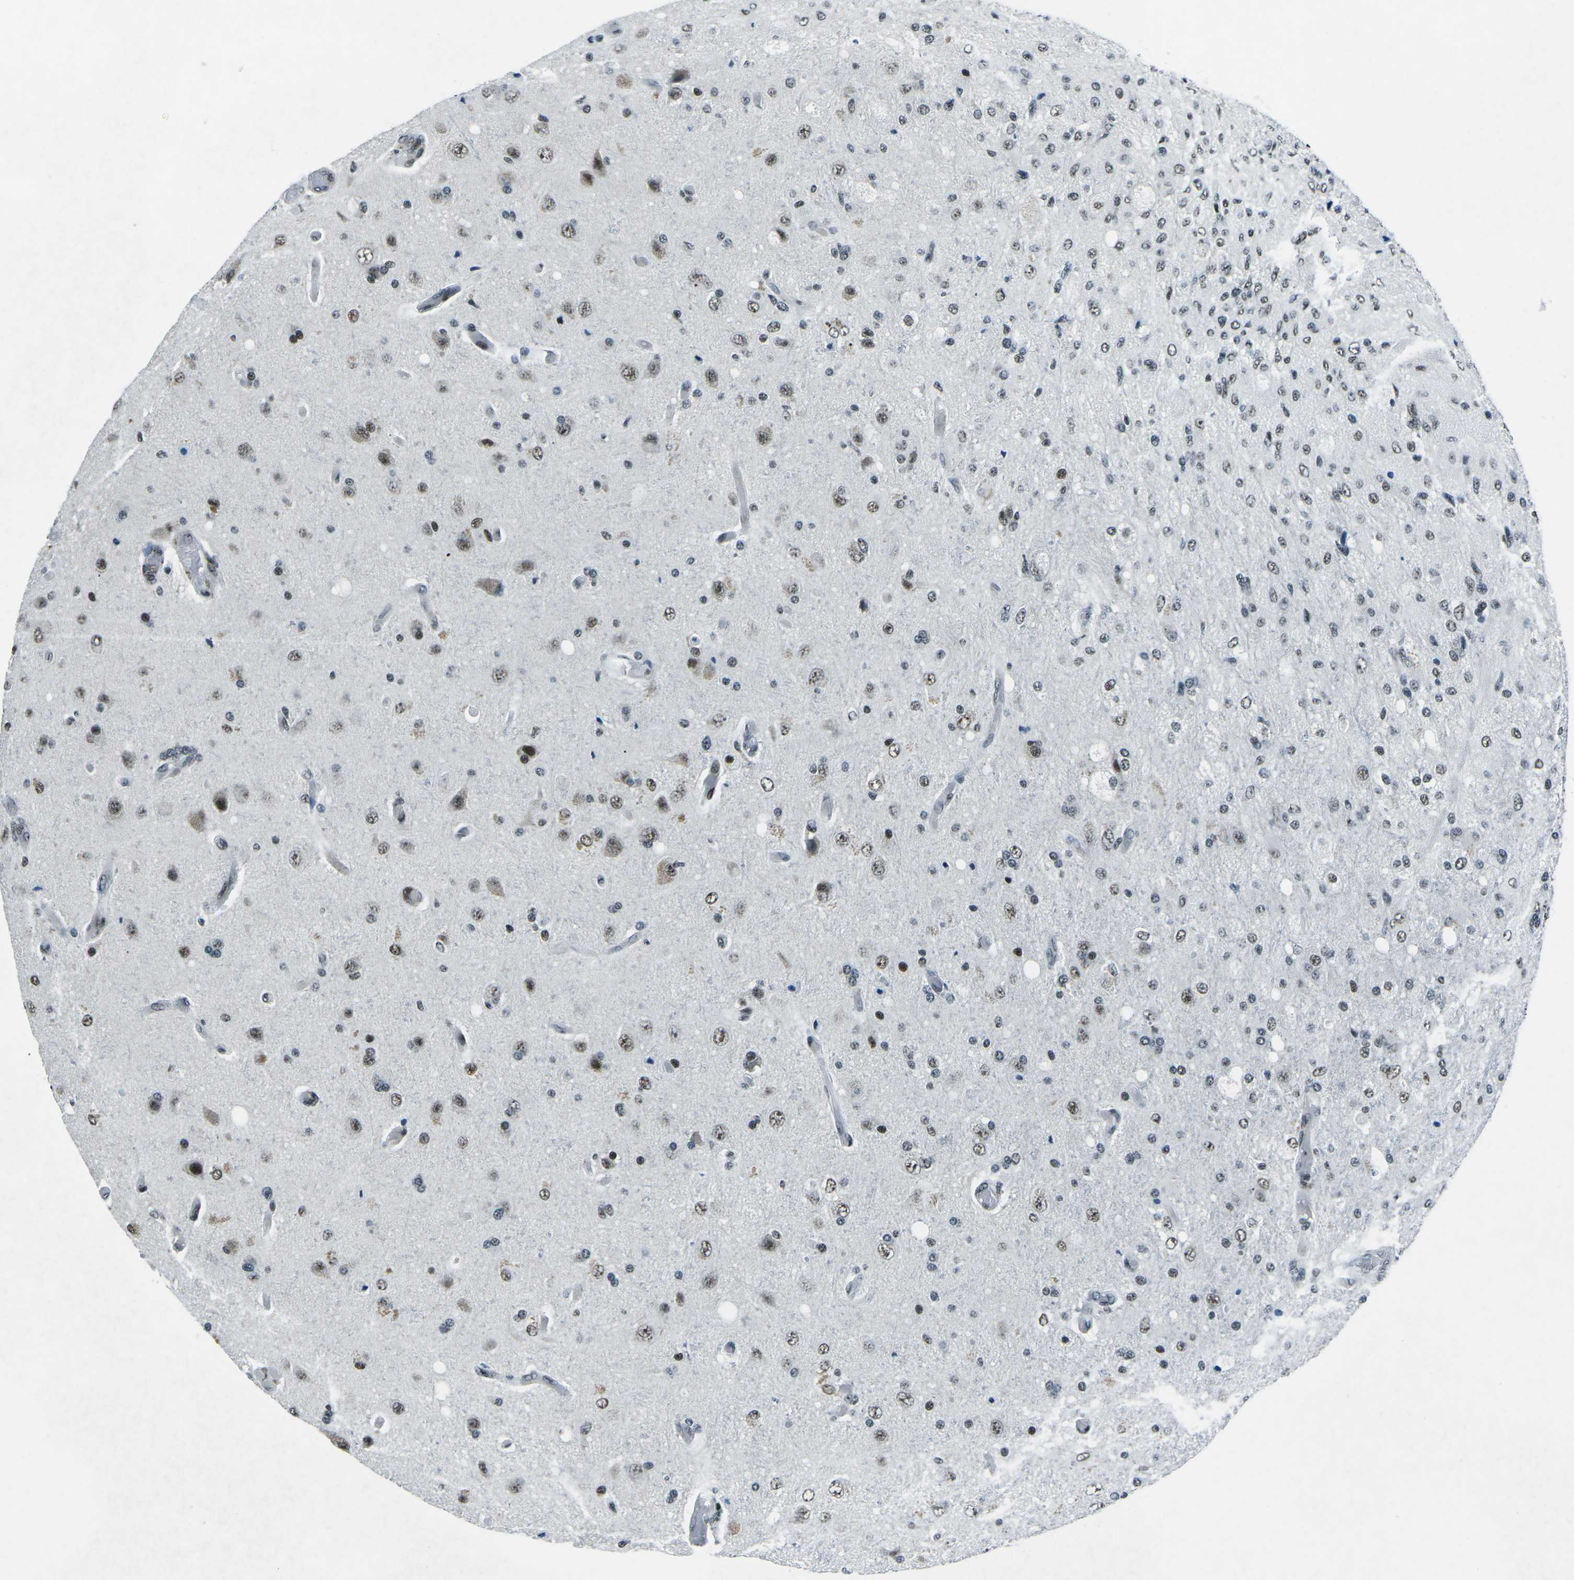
{"staining": {"intensity": "moderate", "quantity": ">75%", "location": "nuclear"}, "tissue": "glioma", "cell_type": "Tumor cells", "image_type": "cancer", "snomed": [{"axis": "morphology", "description": "Normal tissue, NOS"}, {"axis": "morphology", "description": "Glioma, malignant, High grade"}, {"axis": "topography", "description": "Cerebral cortex"}], "caption": "The immunohistochemical stain shows moderate nuclear positivity in tumor cells of malignant glioma (high-grade) tissue.", "gene": "RBL2", "patient": {"sex": "male", "age": 77}}